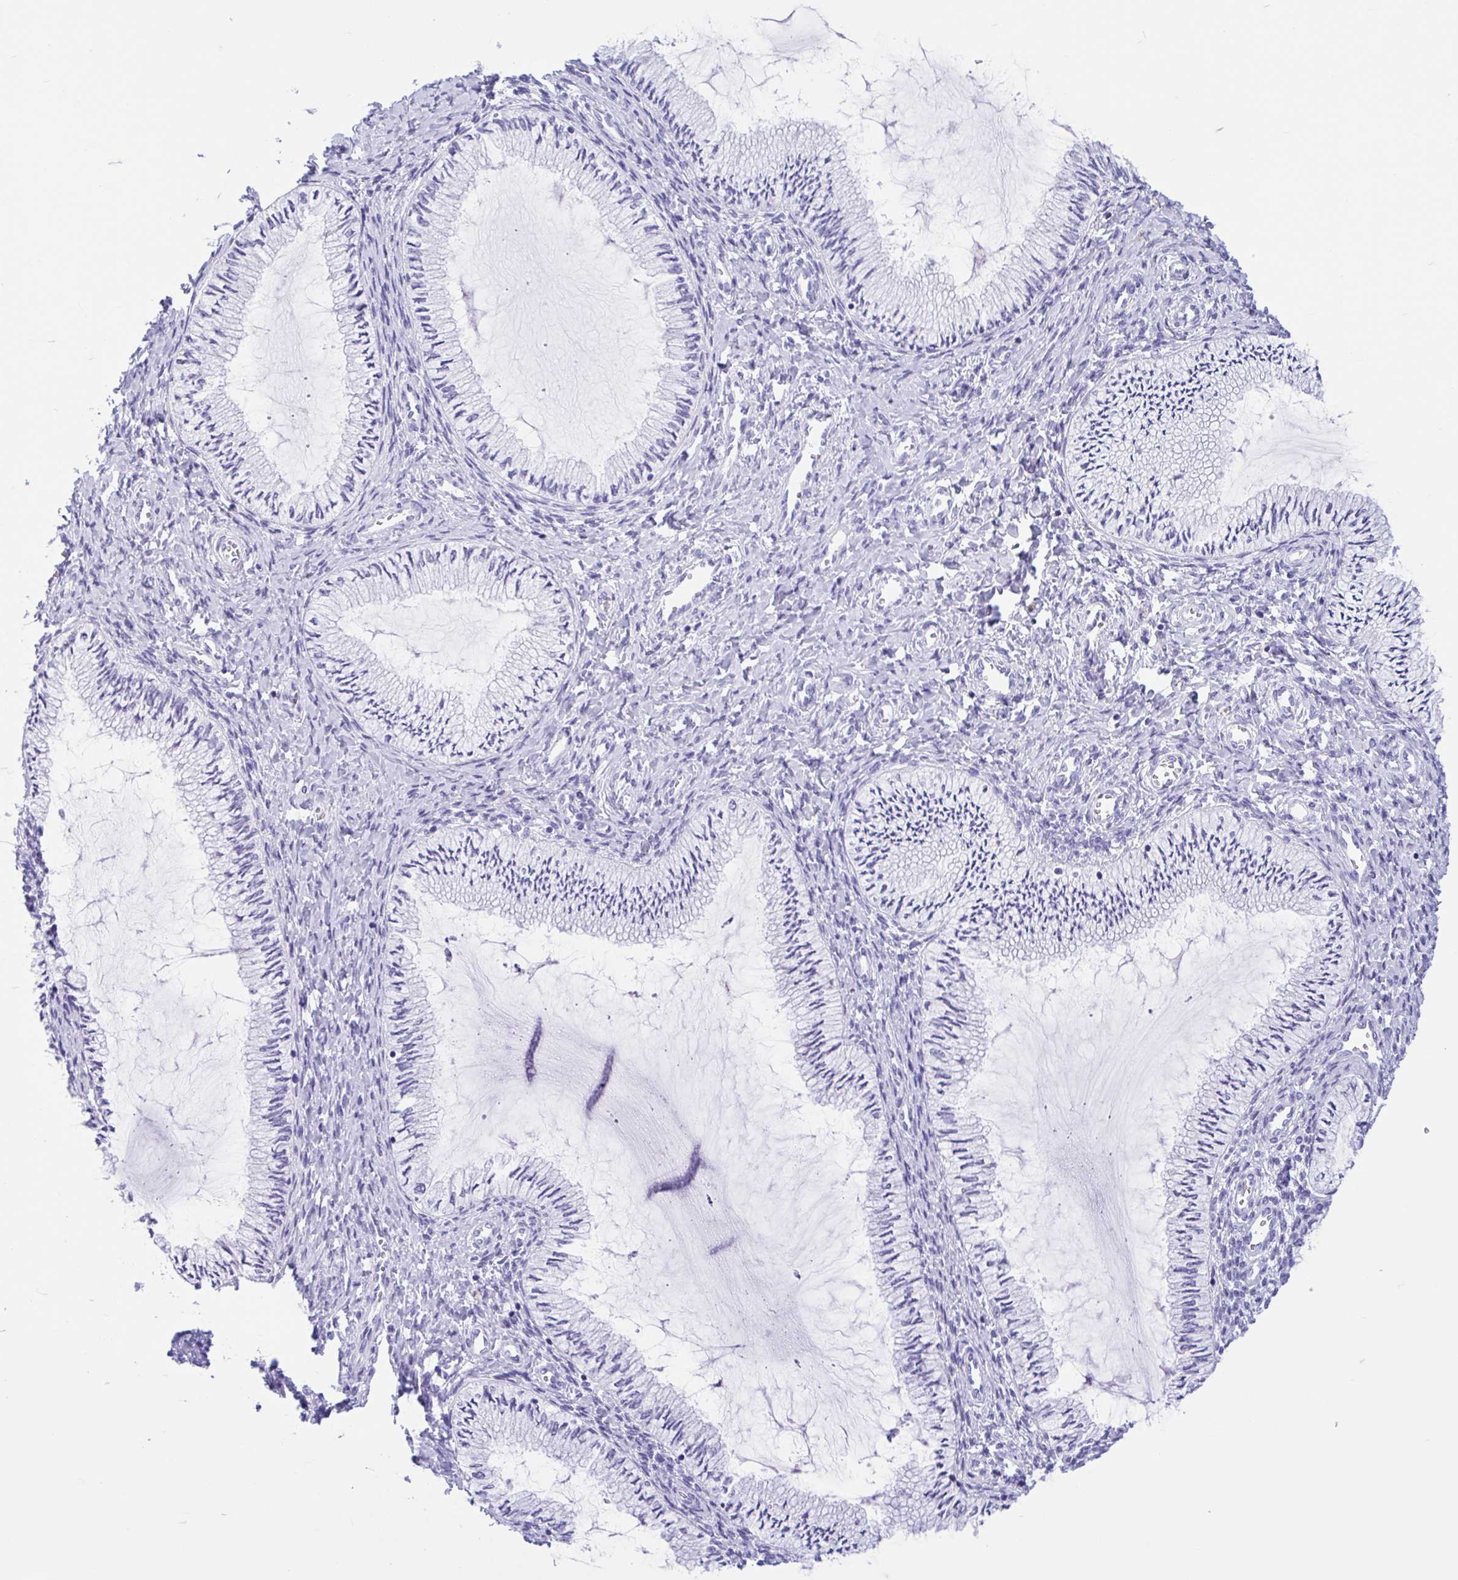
{"staining": {"intensity": "negative", "quantity": "none", "location": "none"}, "tissue": "cervix", "cell_type": "Glandular cells", "image_type": "normal", "snomed": [{"axis": "morphology", "description": "Normal tissue, NOS"}, {"axis": "topography", "description": "Cervix"}], "caption": "An immunohistochemistry (IHC) micrograph of benign cervix is shown. There is no staining in glandular cells of cervix. Brightfield microscopy of immunohistochemistry (IHC) stained with DAB (brown) and hematoxylin (blue), captured at high magnification.", "gene": "ENSG00000274792", "patient": {"sex": "female", "age": 24}}